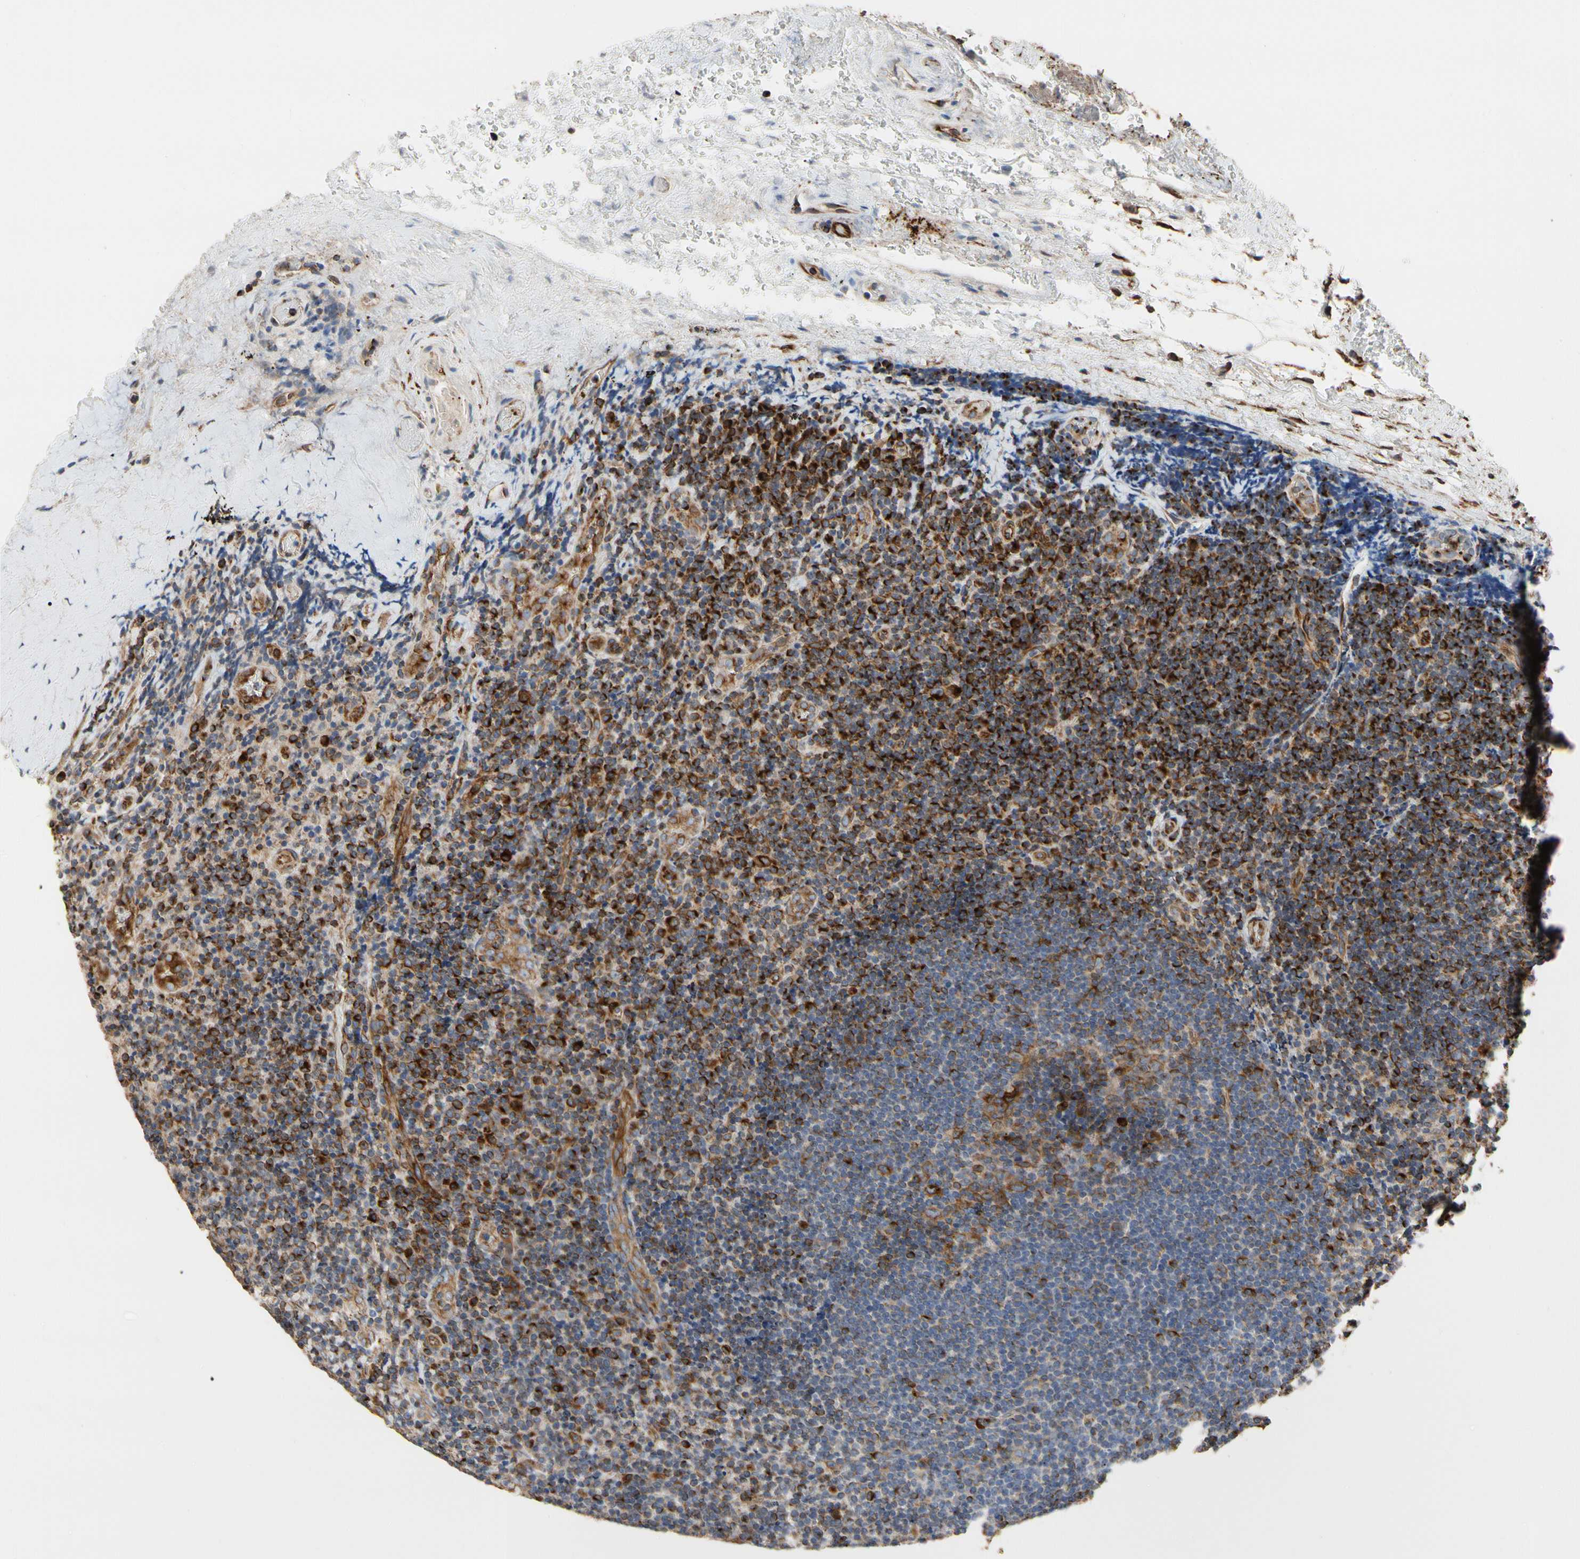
{"staining": {"intensity": "strong", "quantity": "<25%", "location": "cytoplasmic/membranous"}, "tissue": "lymphoma", "cell_type": "Tumor cells", "image_type": "cancer", "snomed": [{"axis": "morphology", "description": "Malignant lymphoma, non-Hodgkin's type, High grade"}, {"axis": "topography", "description": "Tonsil"}], "caption": "Protein expression analysis of malignant lymphoma, non-Hodgkin's type (high-grade) exhibits strong cytoplasmic/membranous expression in about <25% of tumor cells.", "gene": "TUBA1A", "patient": {"sex": "female", "age": 36}}